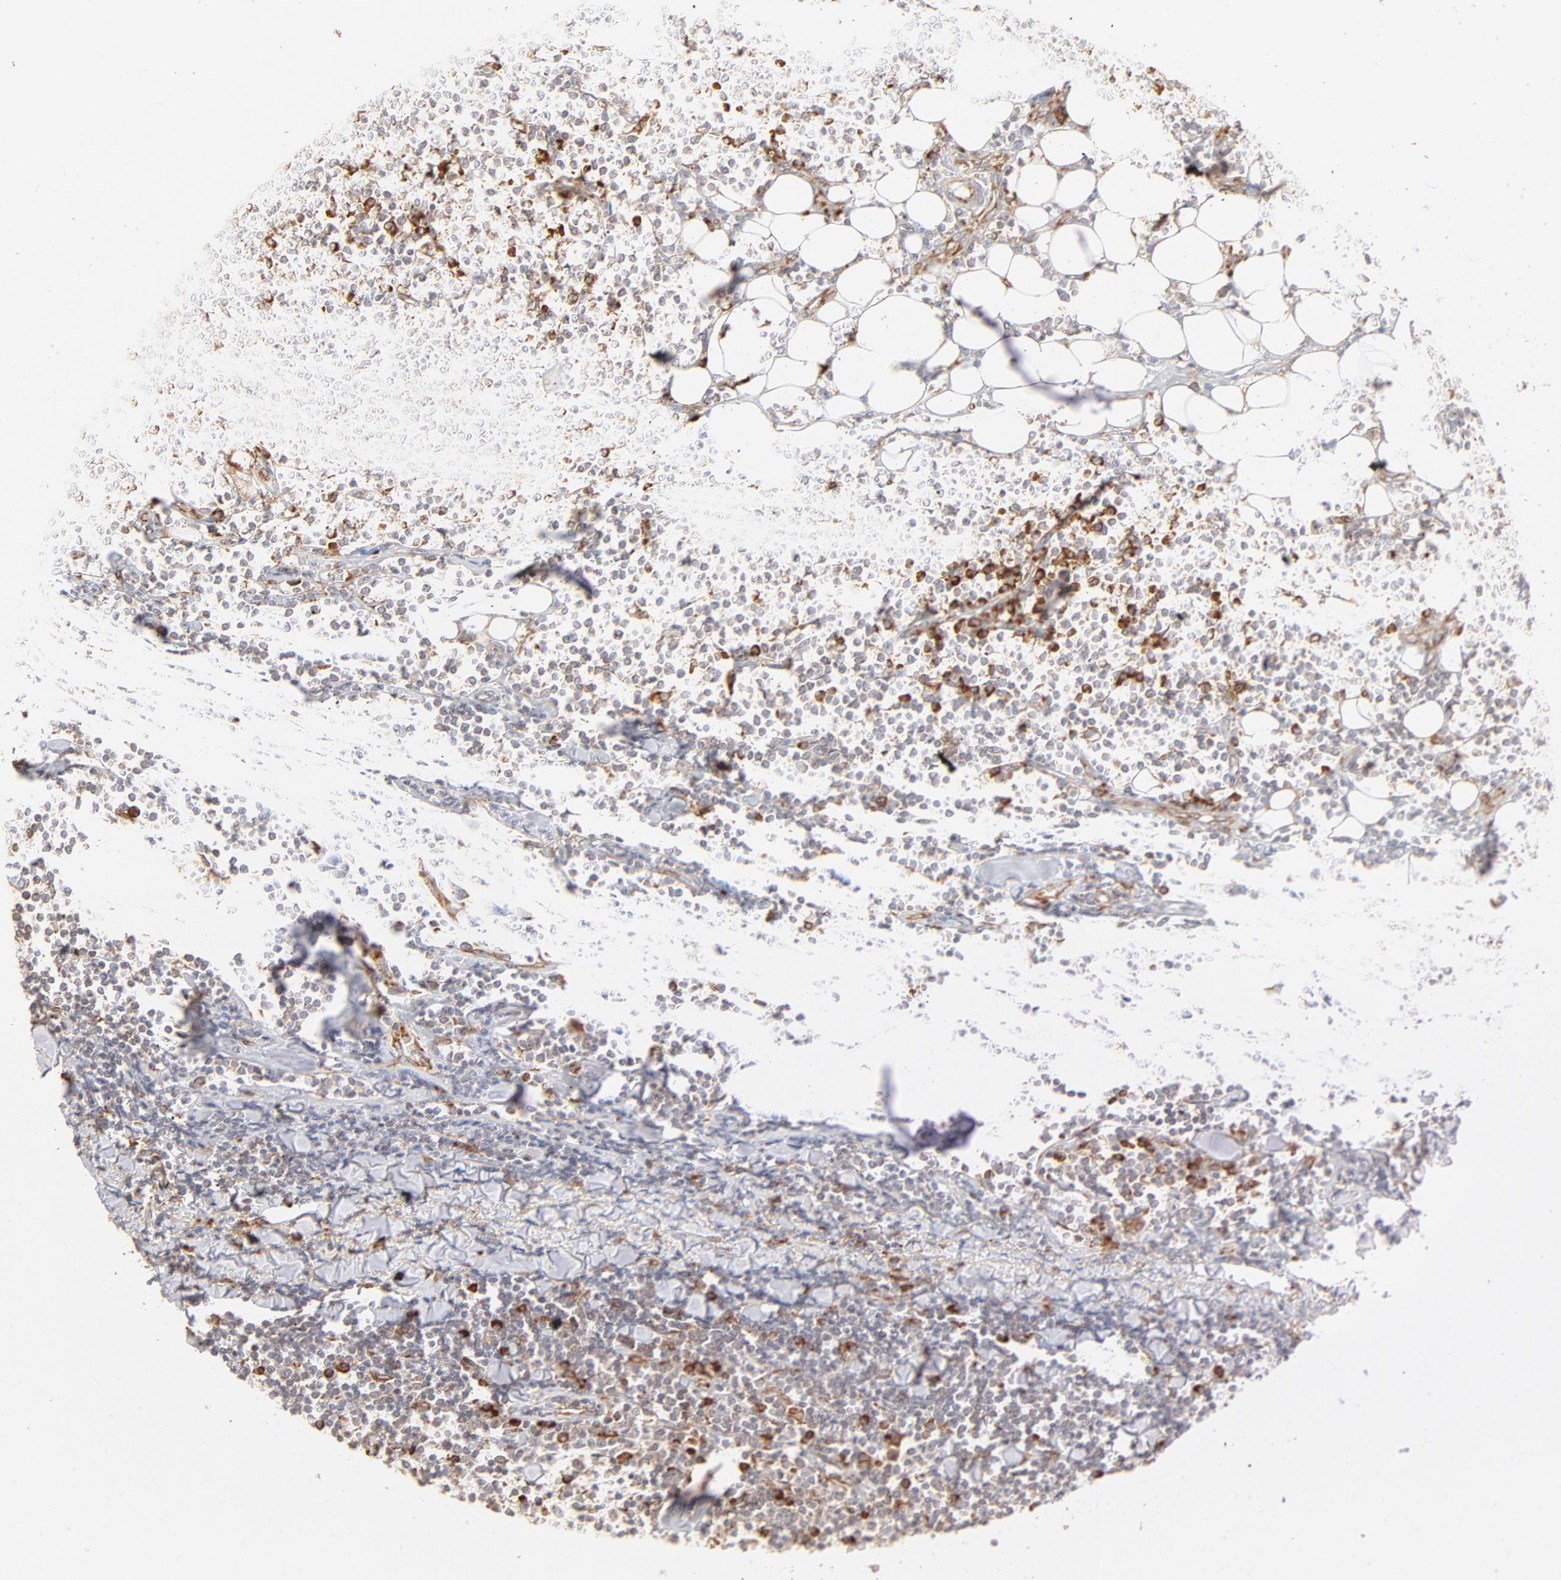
{"staining": {"intensity": "moderate", "quantity": "25%-75%", "location": "cytoplasmic/membranous"}, "tissue": "lymphoma", "cell_type": "Tumor cells", "image_type": "cancer", "snomed": [{"axis": "morphology", "description": "Malignant lymphoma, non-Hodgkin's type, Low grade"}, {"axis": "topography", "description": "Soft tissue"}], "caption": "A histopathology image of human malignant lymphoma, non-Hodgkin's type (low-grade) stained for a protein shows moderate cytoplasmic/membranous brown staining in tumor cells.", "gene": "PARP12", "patient": {"sex": "male", "age": 92}}